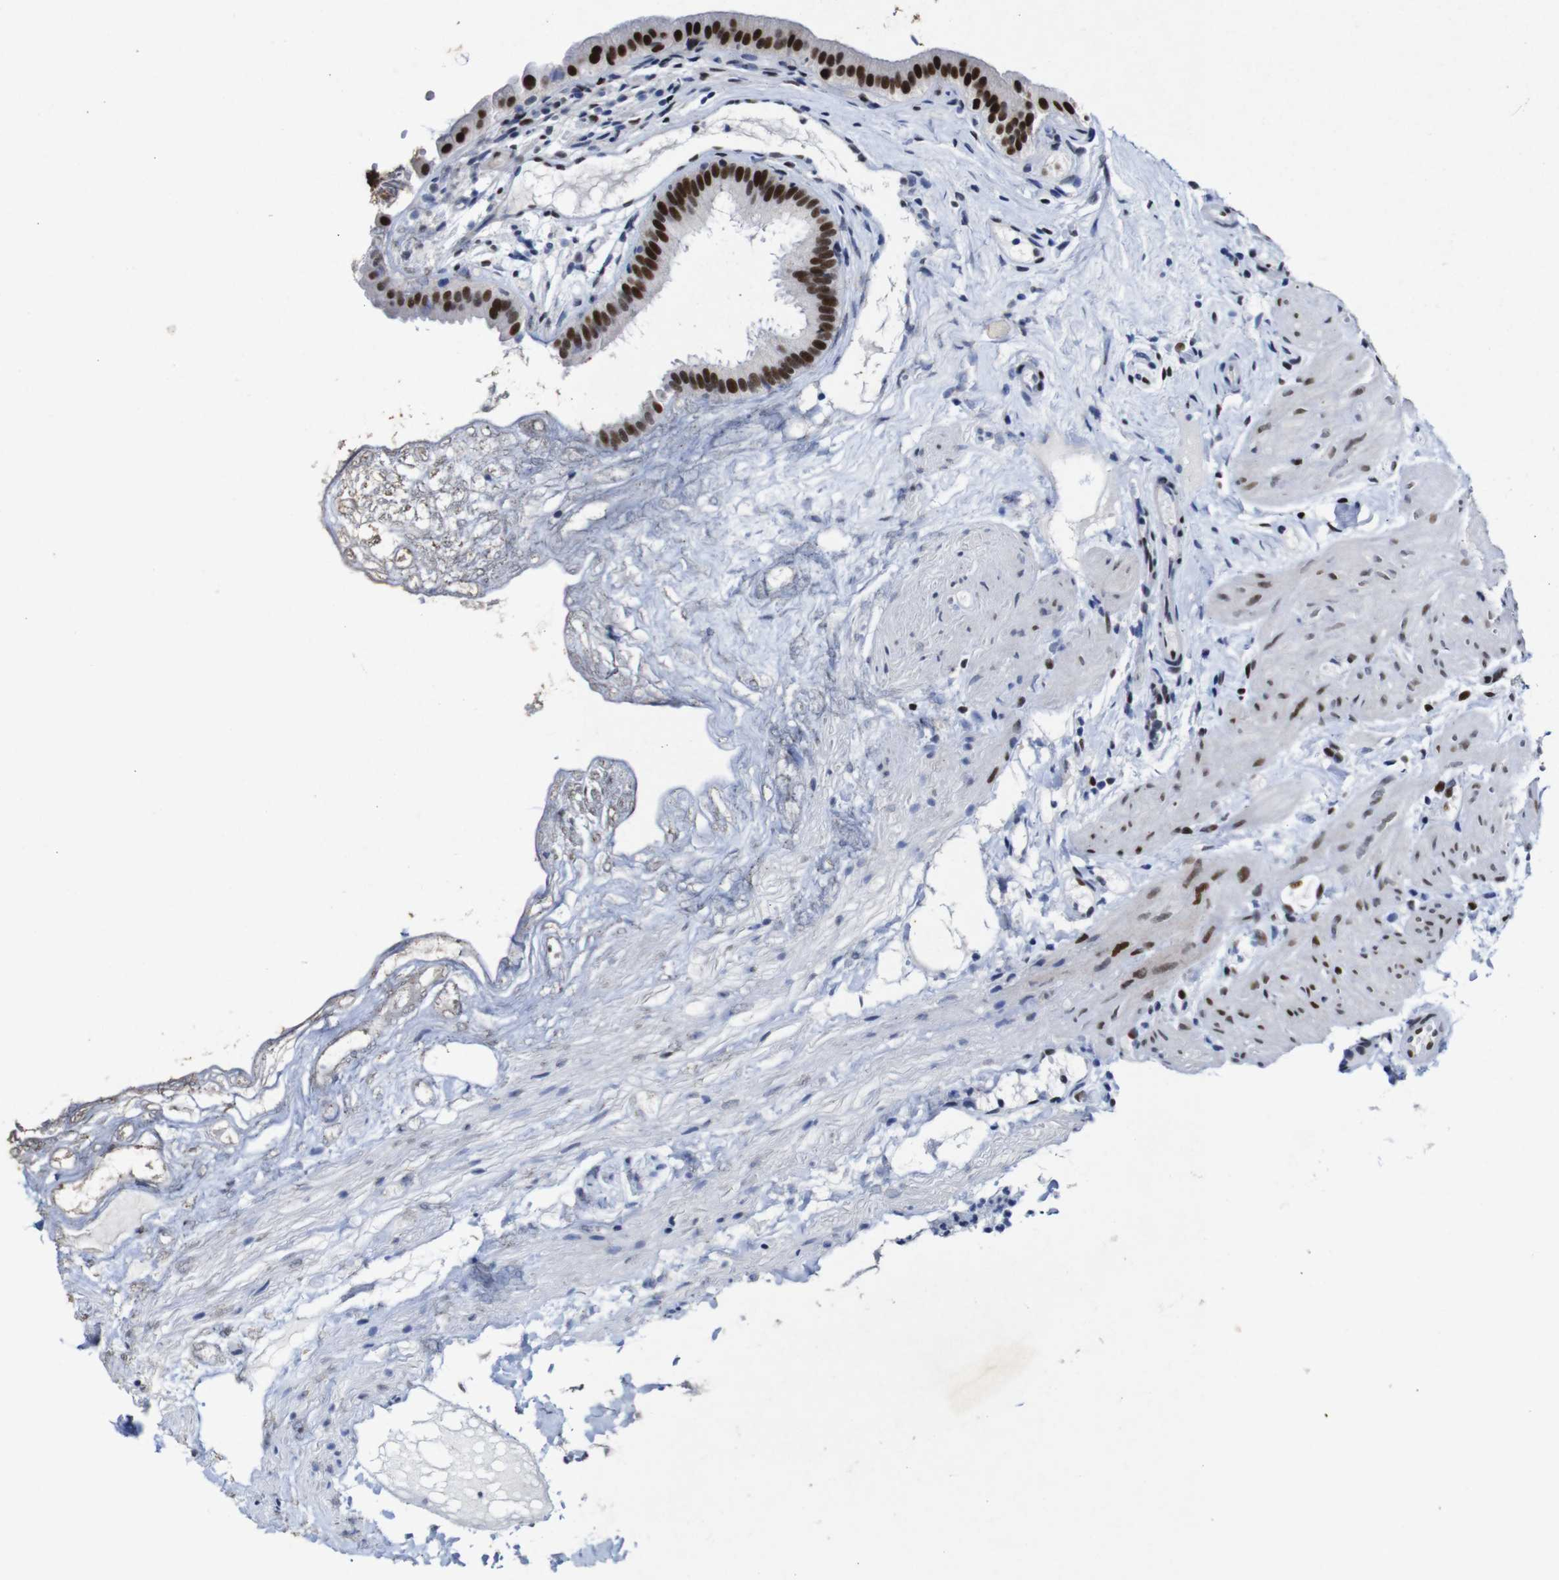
{"staining": {"intensity": "strong", "quantity": ">75%", "location": "nuclear"}, "tissue": "gallbladder", "cell_type": "Glandular cells", "image_type": "normal", "snomed": [{"axis": "morphology", "description": "Normal tissue, NOS"}, {"axis": "topography", "description": "Gallbladder"}], "caption": "This is a micrograph of immunohistochemistry (IHC) staining of benign gallbladder, which shows strong expression in the nuclear of glandular cells.", "gene": "FOSL2", "patient": {"sex": "female", "age": 26}}